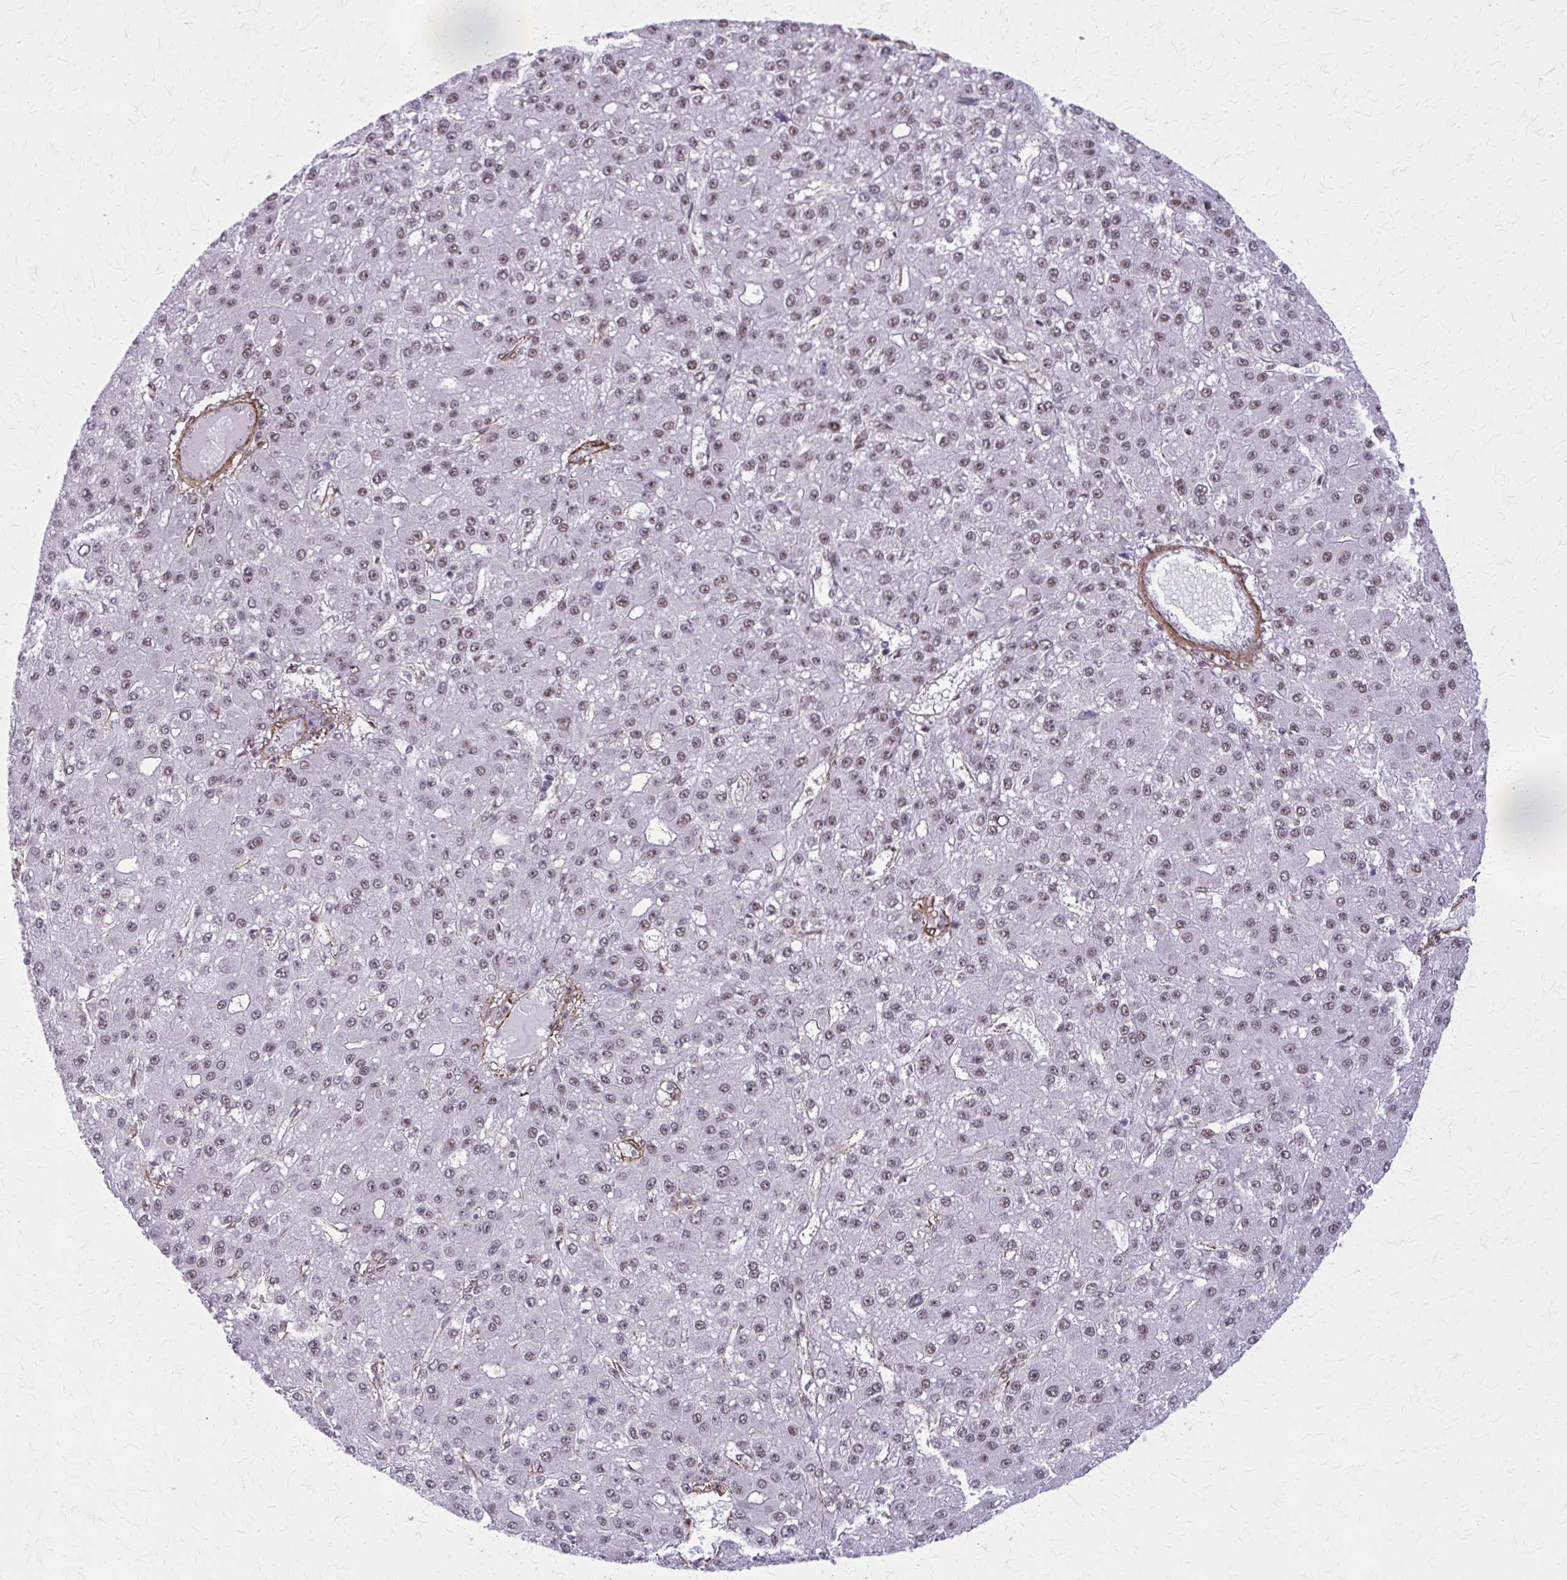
{"staining": {"intensity": "weak", "quantity": ">75%", "location": "nuclear"}, "tissue": "liver cancer", "cell_type": "Tumor cells", "image_type": "cancer", "snomed": [{"axis": "morphology", "description": "Carcinoma, Hepatocellular, NOS"}, {"axis": "topography", "description": "Liver"}], "caption": "Weak nuclear positivity is appreciated in about >75% of tumor cells in liver cancer (hepatocellular carcinoma). (IHC, brightfield microscopy, high magnification).", "gene": "NRBF2", "patient": {"sex": "male", "age": 67}}